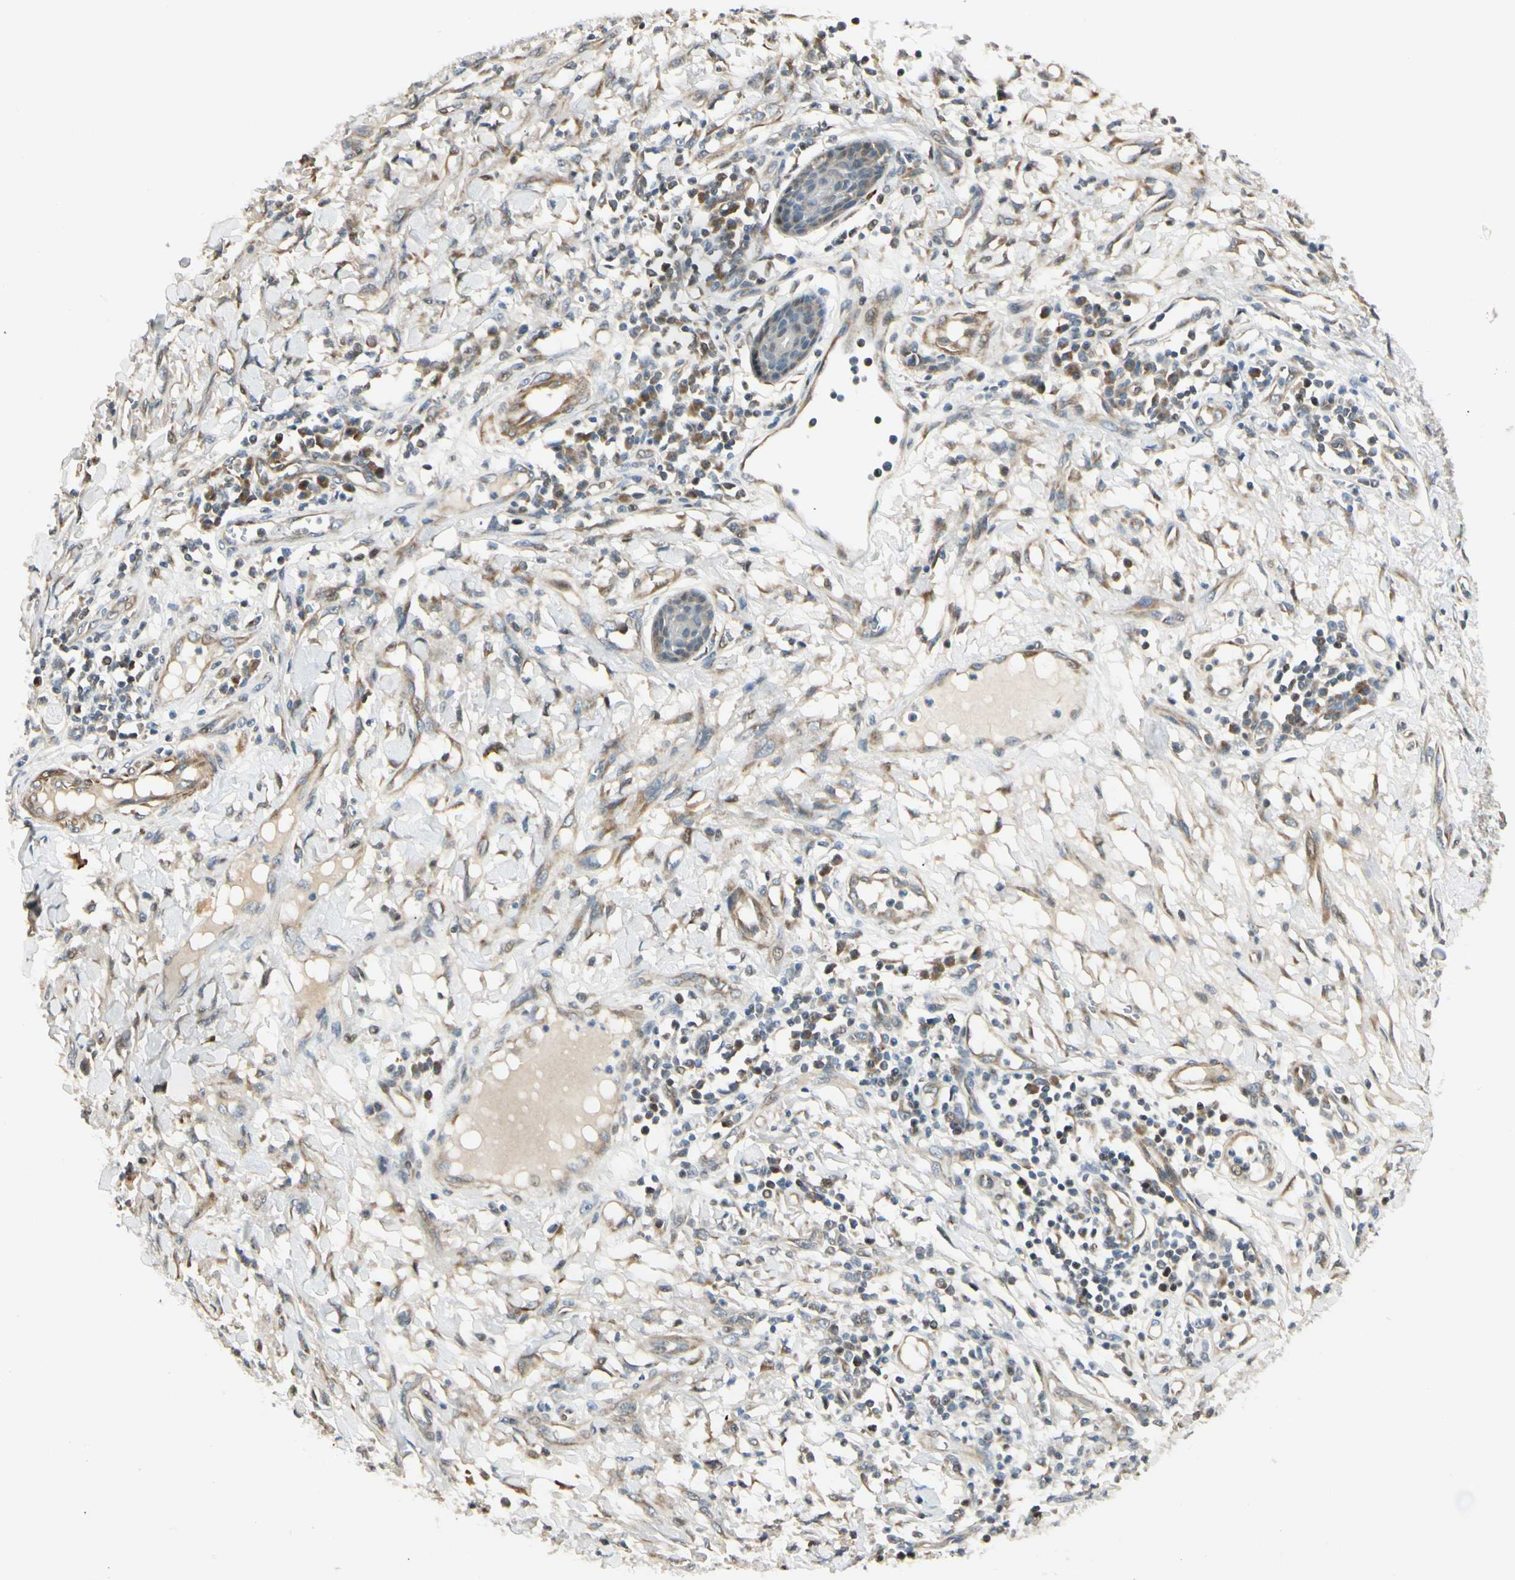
{"staining": {"intensity": "weak", "quantity": "<25%", "location": "cytoplasmic/membranous"}, "tissue": "skin cancer", "cell_type": "Tumor cells", "image_type": "cancer", "snomed": [{"axis": "morphology", "description": "Squamous cell carcinoma, NOS"}, {"axis": "topography", "description": "Skin"}], "caption": "Immunohistochemistry of skin cancer (squamous cell carcinoma) reveals no staining in tumor cells.", "gene": "P4HA3", "patient": {"sex": "female", "age": 78}}